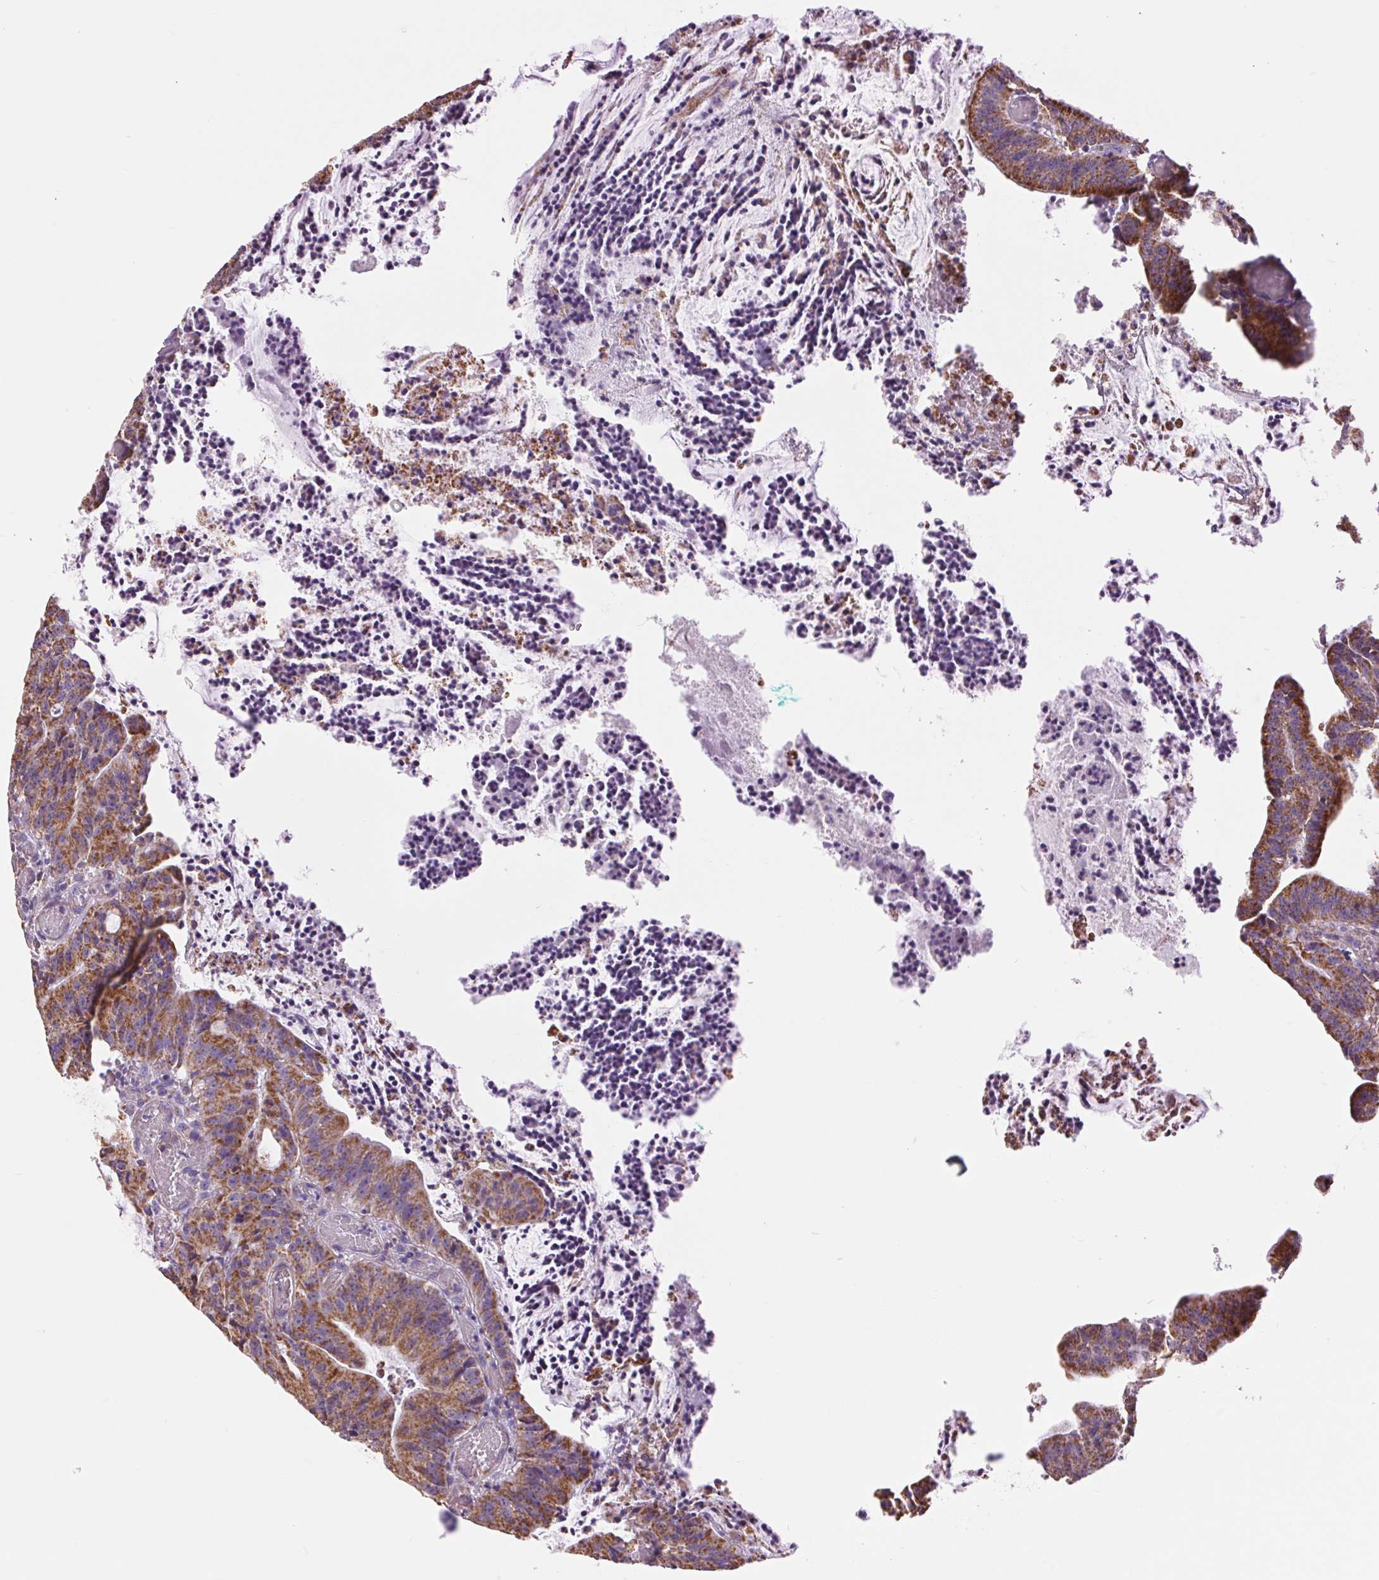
{"staining": {"intensity": "strong", "quantity": ">75%", "location": "cytoplasmic/membranous"}, "tissue": "colorectal cancer", "cell_type": "Tumor cells", "image_type": "cancer", "snomed": [{"axis": "morphology", "description": "Adenocarcinoma, NOS"}, {"axis": "topography", "description": "Colon"}], "caption": "Immunohistochemical staining of colorectal cancer (adenocarcinoma) reveals strong cytoplasmic/membranous protein expression in approximately >75% of tumor cells. Using DAB (brown) and hematoxylin (blue) stains, captured at high magnification using brightfield microscopy.", "gene": "ATP5PB", "patient": {"sex": "female", "age": 78}}